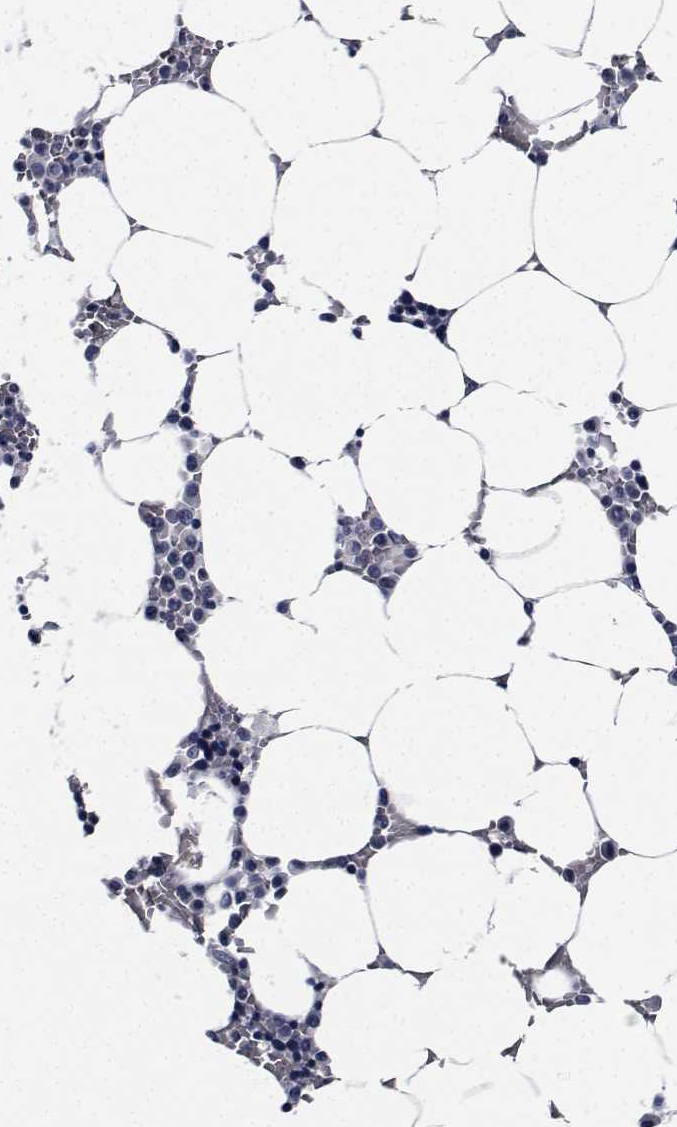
{"staining": {"intensity": "negative", "quantity": "none", "location": "none"}, "tissue": "bone marrow", "cell_type": "Hematopoietic cells", "image_type": "normal", "snomed": [{"axis": "morphology", "description": "Normal tissue, NOS"}, {"axis": "topography", "description": "Bone marrow"}], "caption": "The histopathology image demonstrates no staining of hematopoietic cells in normal bone marrow.", "gene": "NVL", "patient": {"sex": "female", "age": 52}}